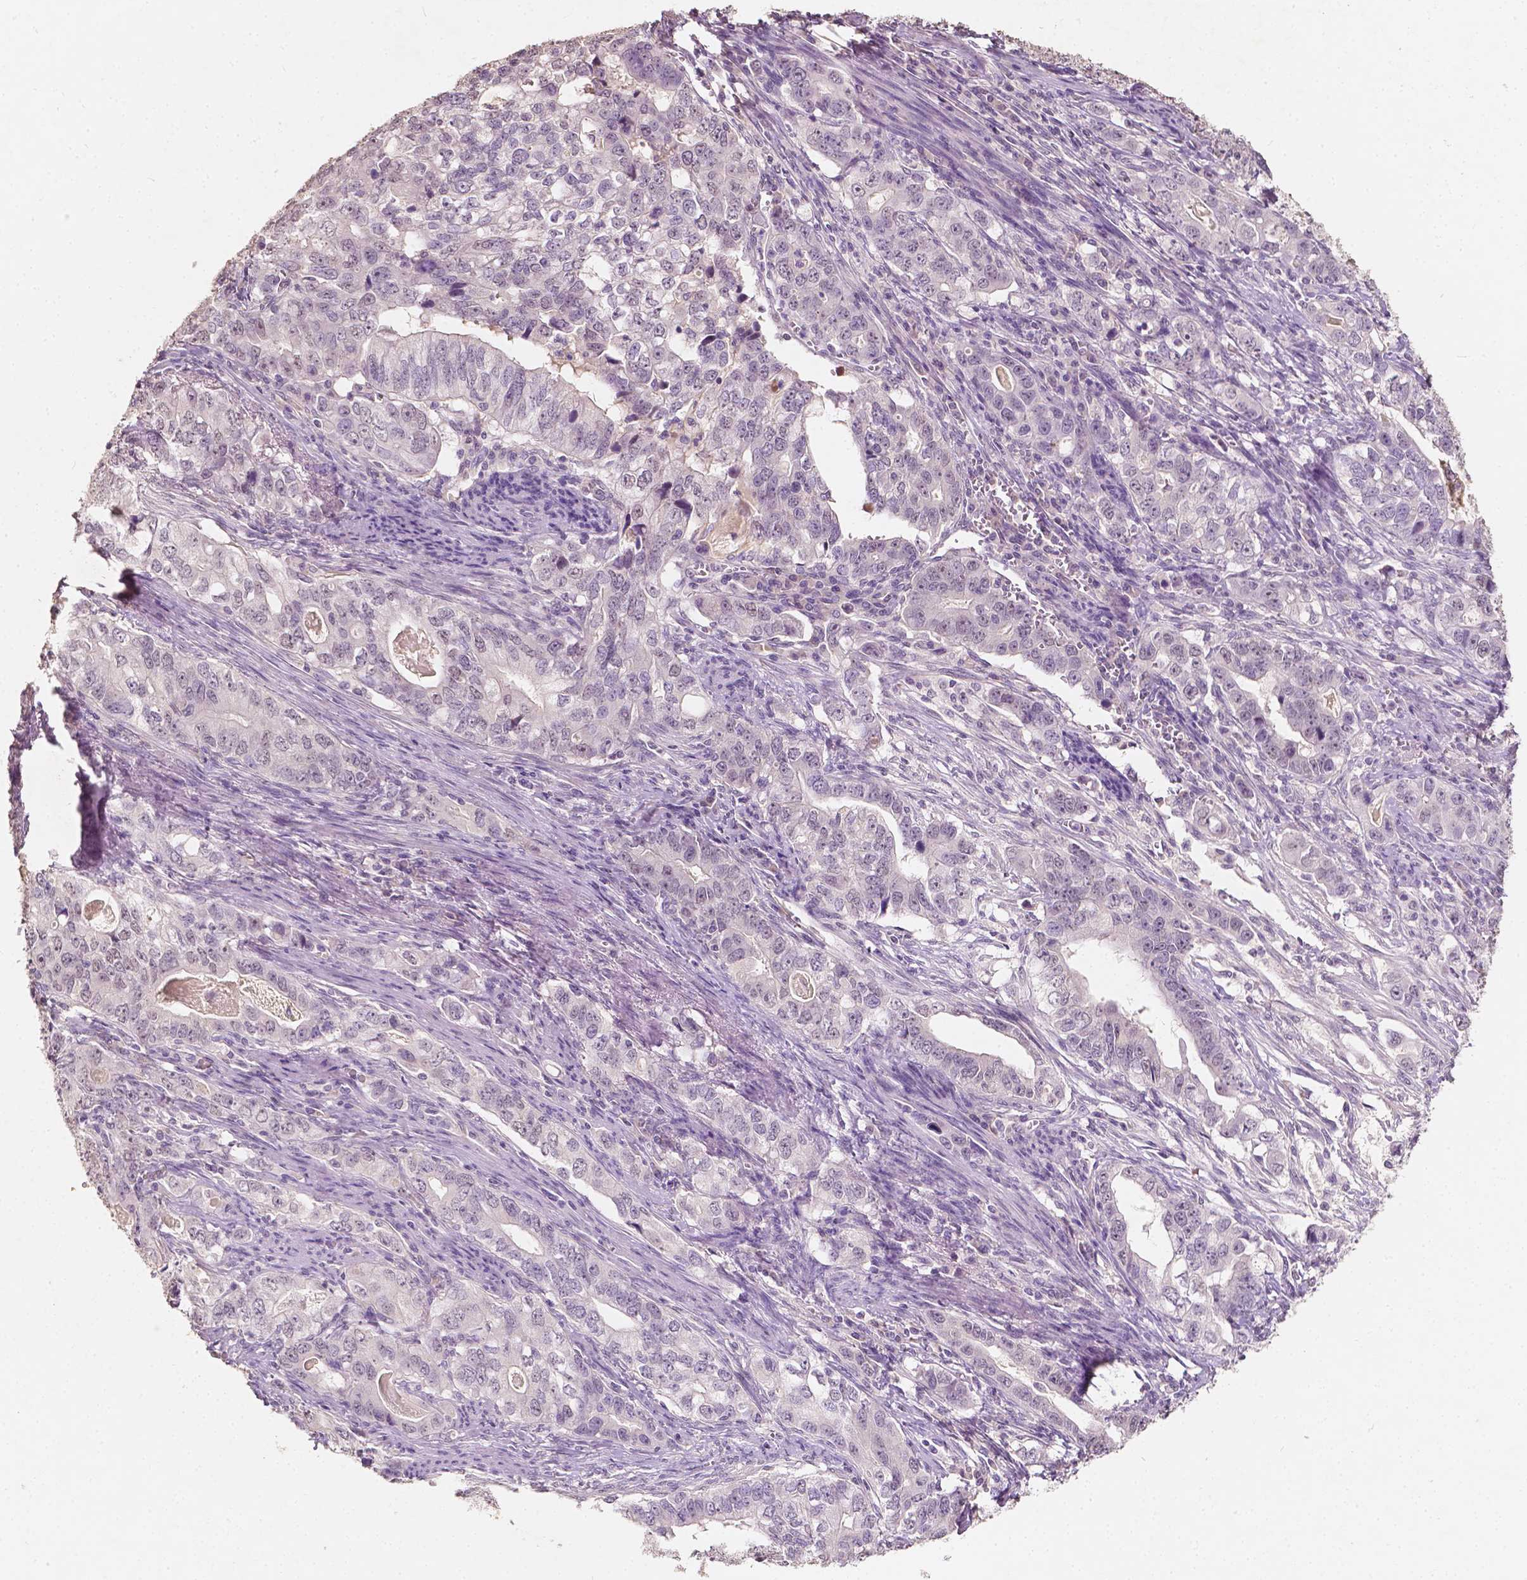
{"staining": {"intensity": "negative", "quantity": "none", "location": "none"}, "tissue": "stomach cancer", "cell_type": "Tumor cells", "image_type": "cancer", "snomed": [{"axis": "morphology", "description": "Adenocarcinoma, NOS"}, {"axis": "topography", "description": "Stomach, lower"}], "caption": "Protein analysis of adenocarcinoma (stomach) exhibits no significant positivity in tumor cells. The staining was performed using DAB to visualize the protein expression in brown, while the nuclei were stained in blue with hematoxylin (Magnification: 20x).", "gene": "SOX15", "patient": {"sex": "female", "age": 72}}